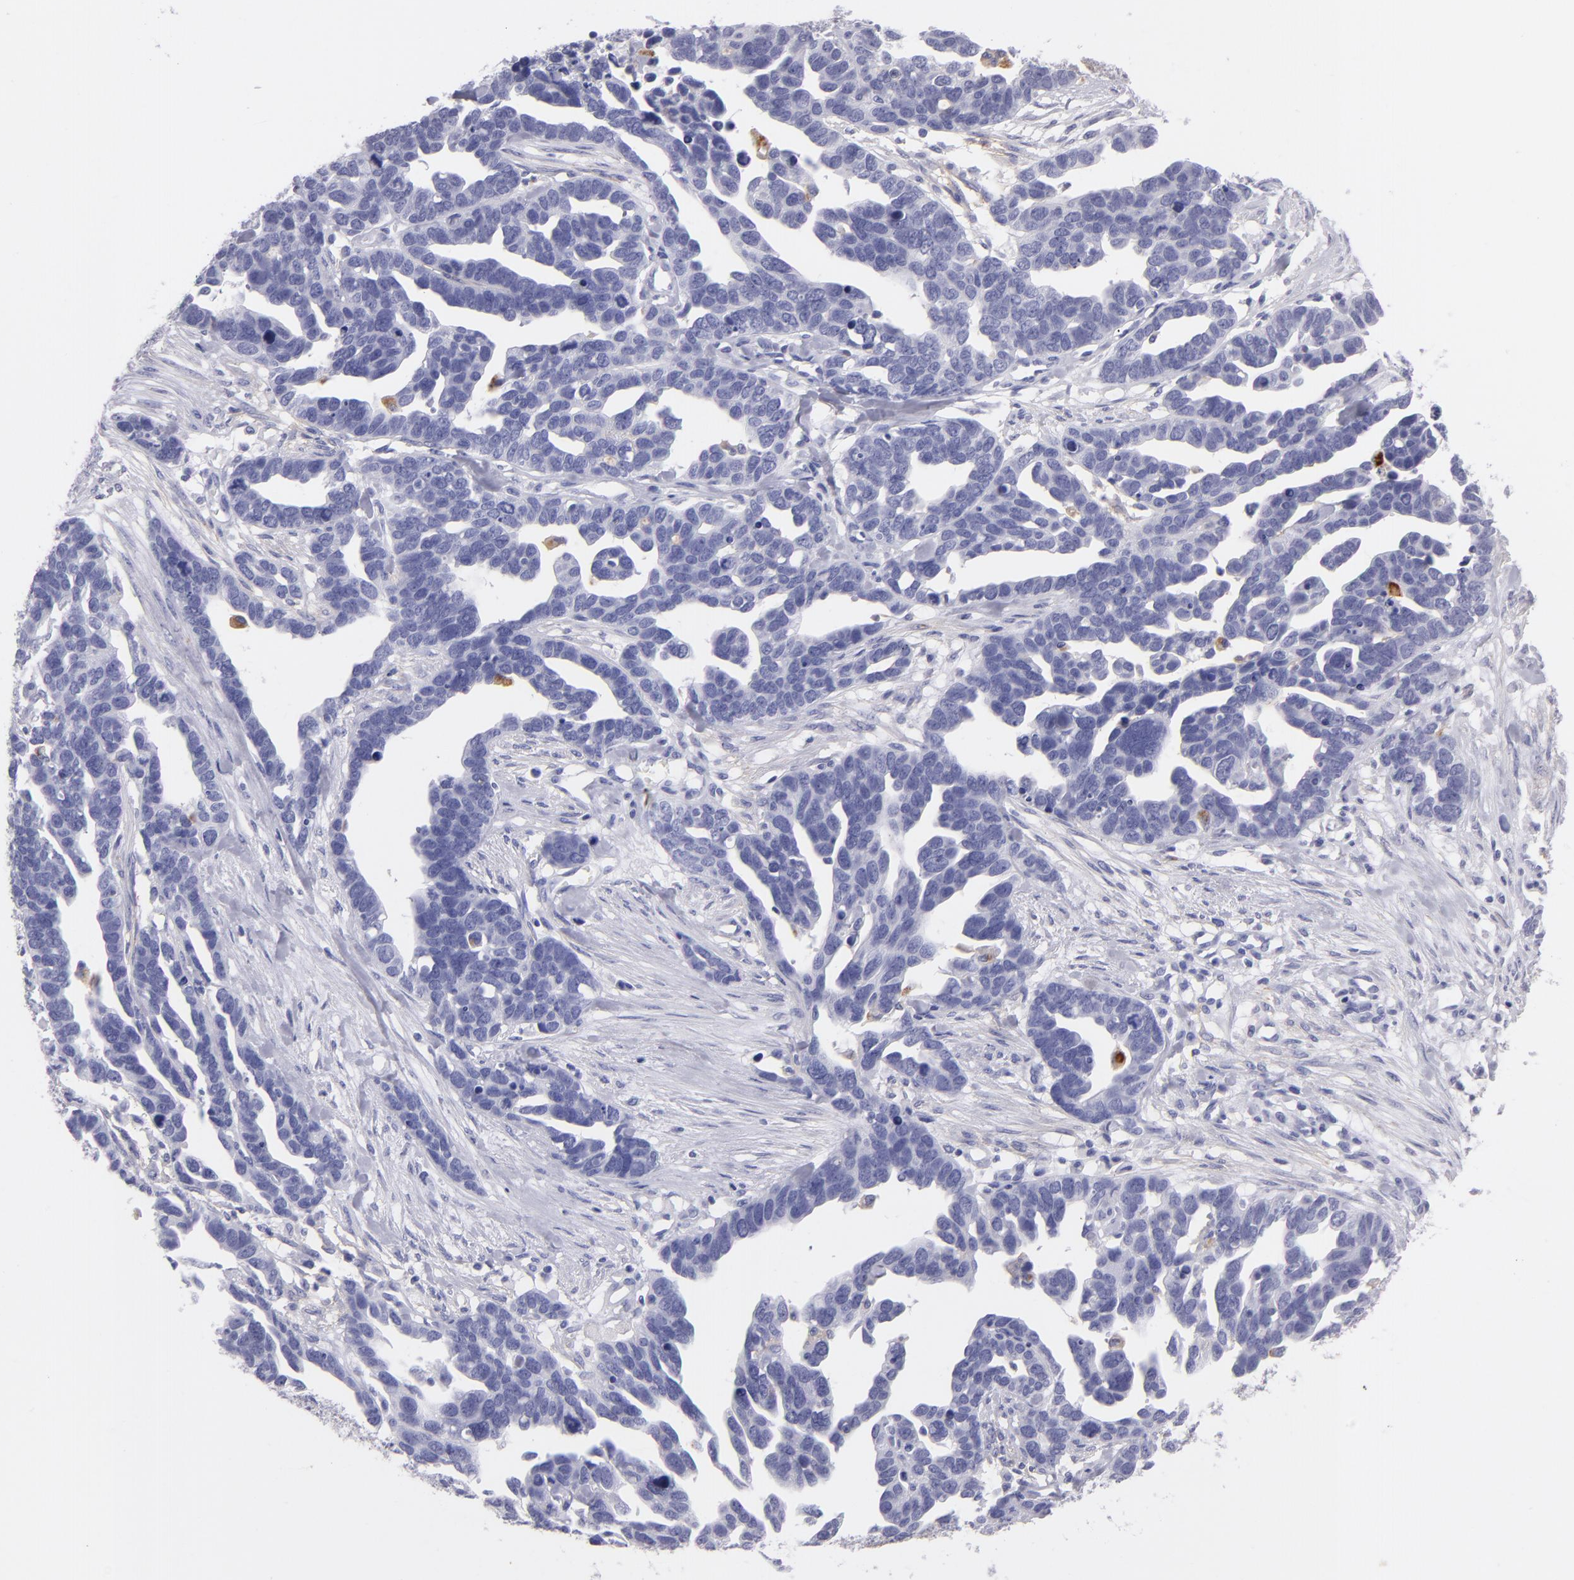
{"staining": {"intensity": "negative", "quantity": "none", "location": "none"}, "tissue": "ovarian cancer", "cell_type": "Tumor cells", "image_type": "cancer", "snomed": [{"axis": "morphology", "description": "Cystadenocarcinoma, serous, NOS"}, {"axis": "topography", "description": "Ovary"}], "caption": "Immunohistochemical staining of human serous cystadenocarcinoma (ovarian) exhibits no significant expression in tumor cells. (Brightfield microscopy of DAB immunohistochemistry (IHC) at high magnification).", "gene": "CD82", "patient": {"sex": "female", "age": 54}}